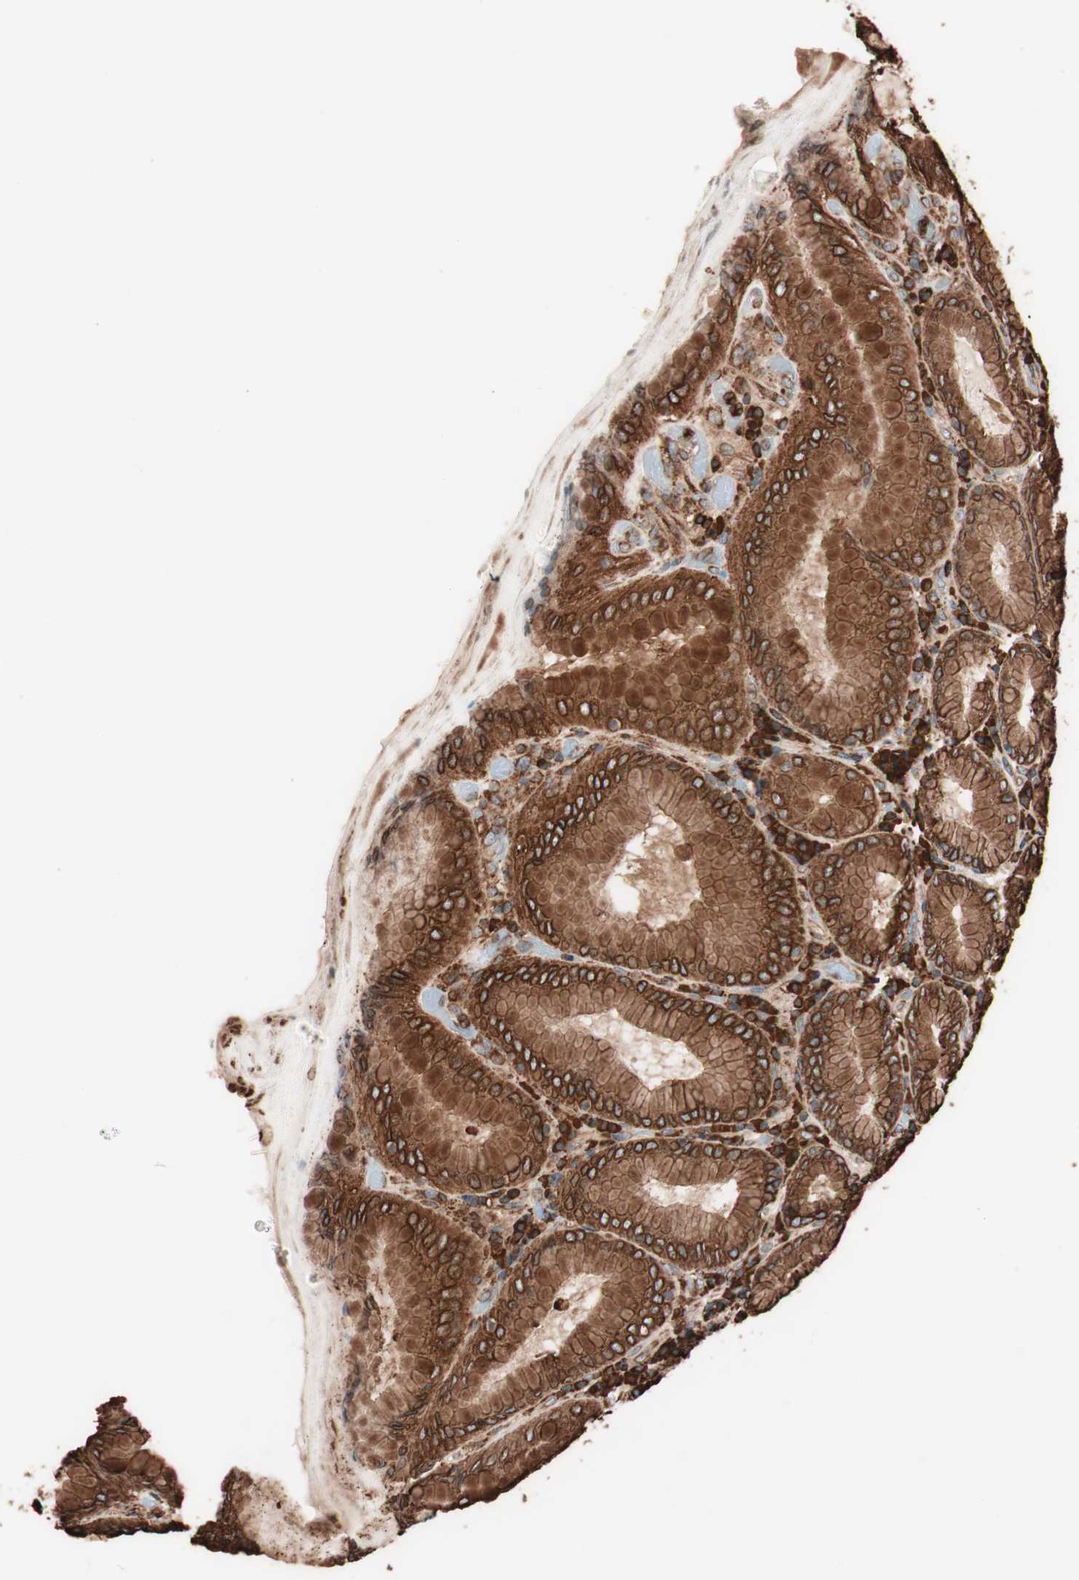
{"staining": {"intensity": "strong", "quantity": ">75%", "location": "cytoplasmic/membranous"}, "tissue": "stomach", "cell_type": "Glandular cells", "image_type": "normal", "snomed": [{"axis": "morphology", "description": "Normal tissue, NOS"}, {"axis": "topography", "description": "Stomach, lower"}], "caption": "A micrograph showing strong cytoplasmic/membranous positivity in approximately >75% of glandular cells in unremarkable stomach, as visualized by brown immunohistochemical staining.", "gene": "VEGFA", "patient": {"sex": "female", "age": 76}}